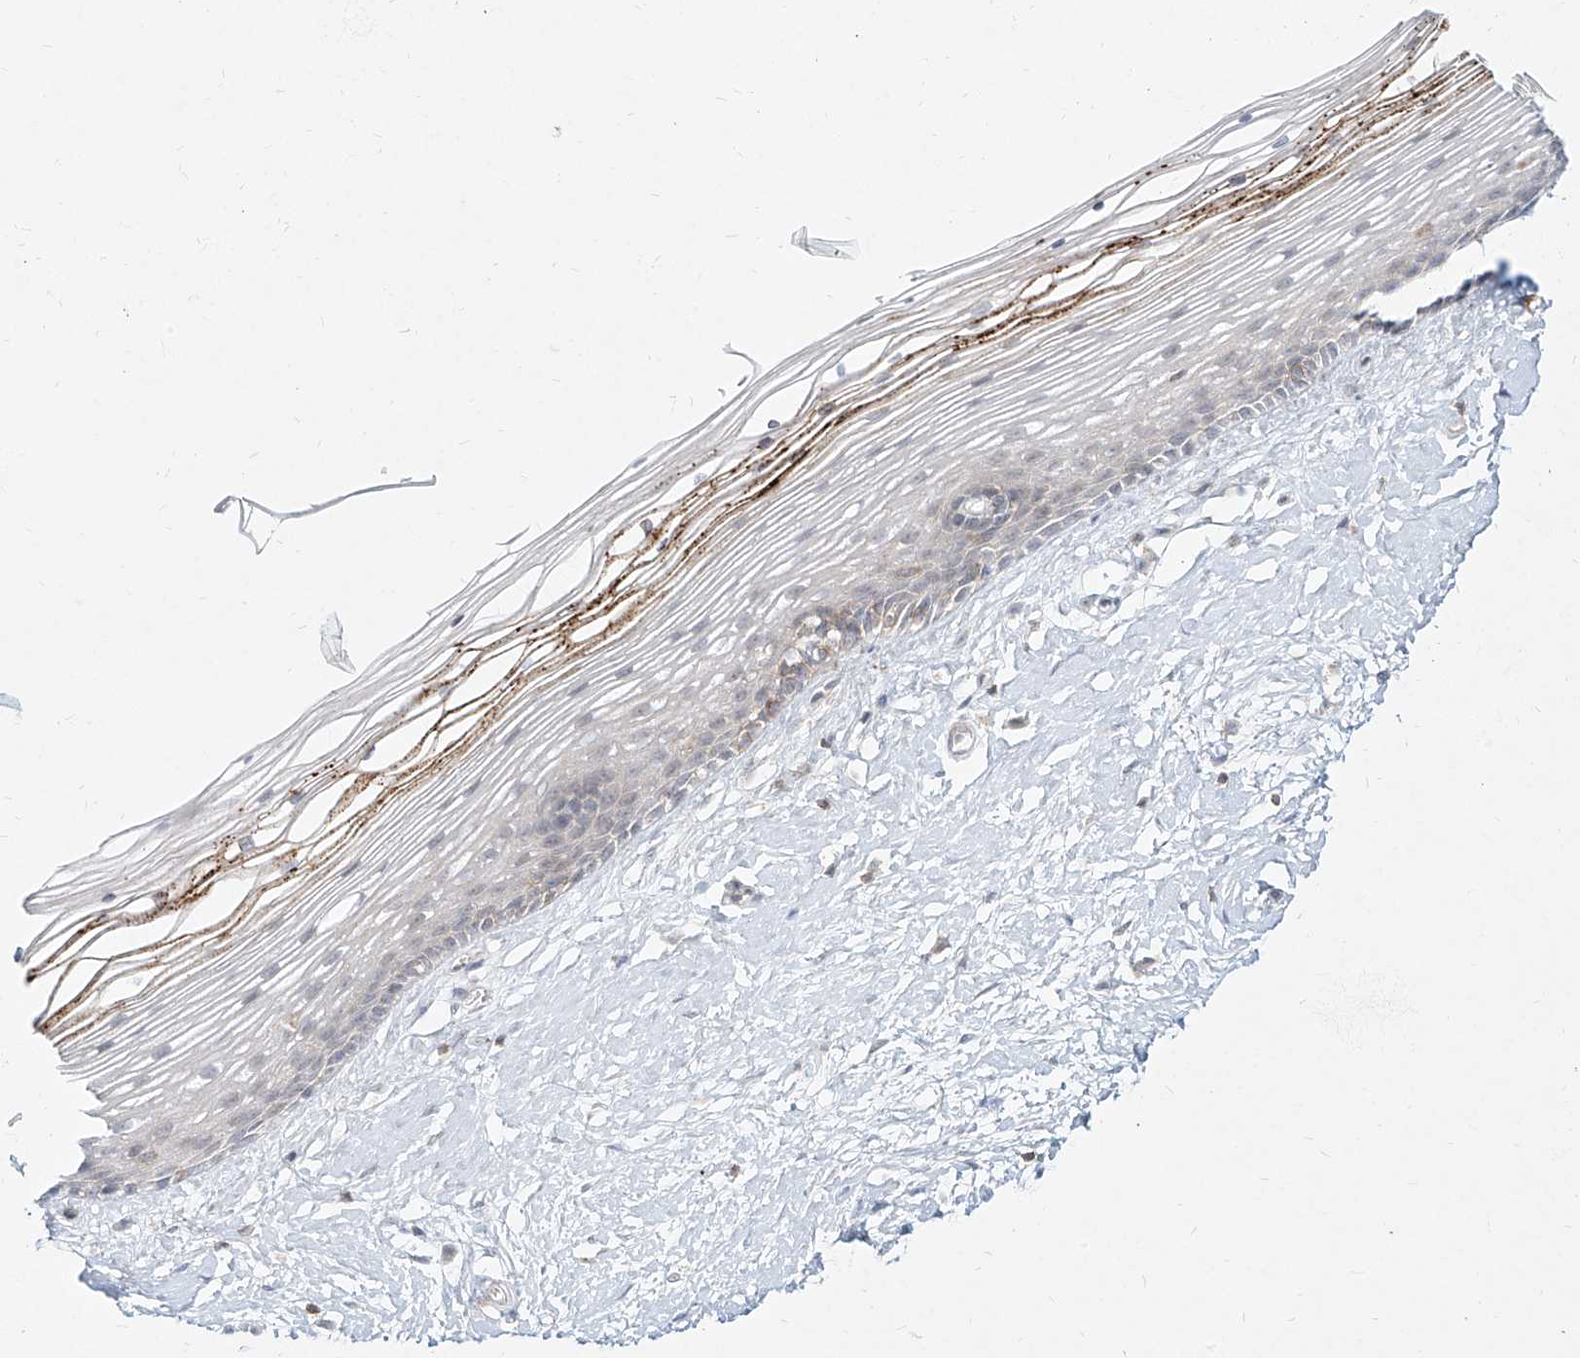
{"staining": {"intensity": "moderate", "quantity": "<25%", "location": "cytoplasmic/membranous"}, "tissue": "vagina", "cell_type": "Squamous epithelial cells", "image_type": "normal", "snomed": [{"axis": "morphology", "description": "Normal tissue, NOS"}, {"axis": "topography", "description": "Vagina"}], "caption": "Normal vagina displays moderate cytoplasmic/membranous positivity in about <25% of squamous epithelial cells, visualized by immunohistochemistry.", "gene": "SLC2A12", "patient": {"sex": "female", "age": 46}}